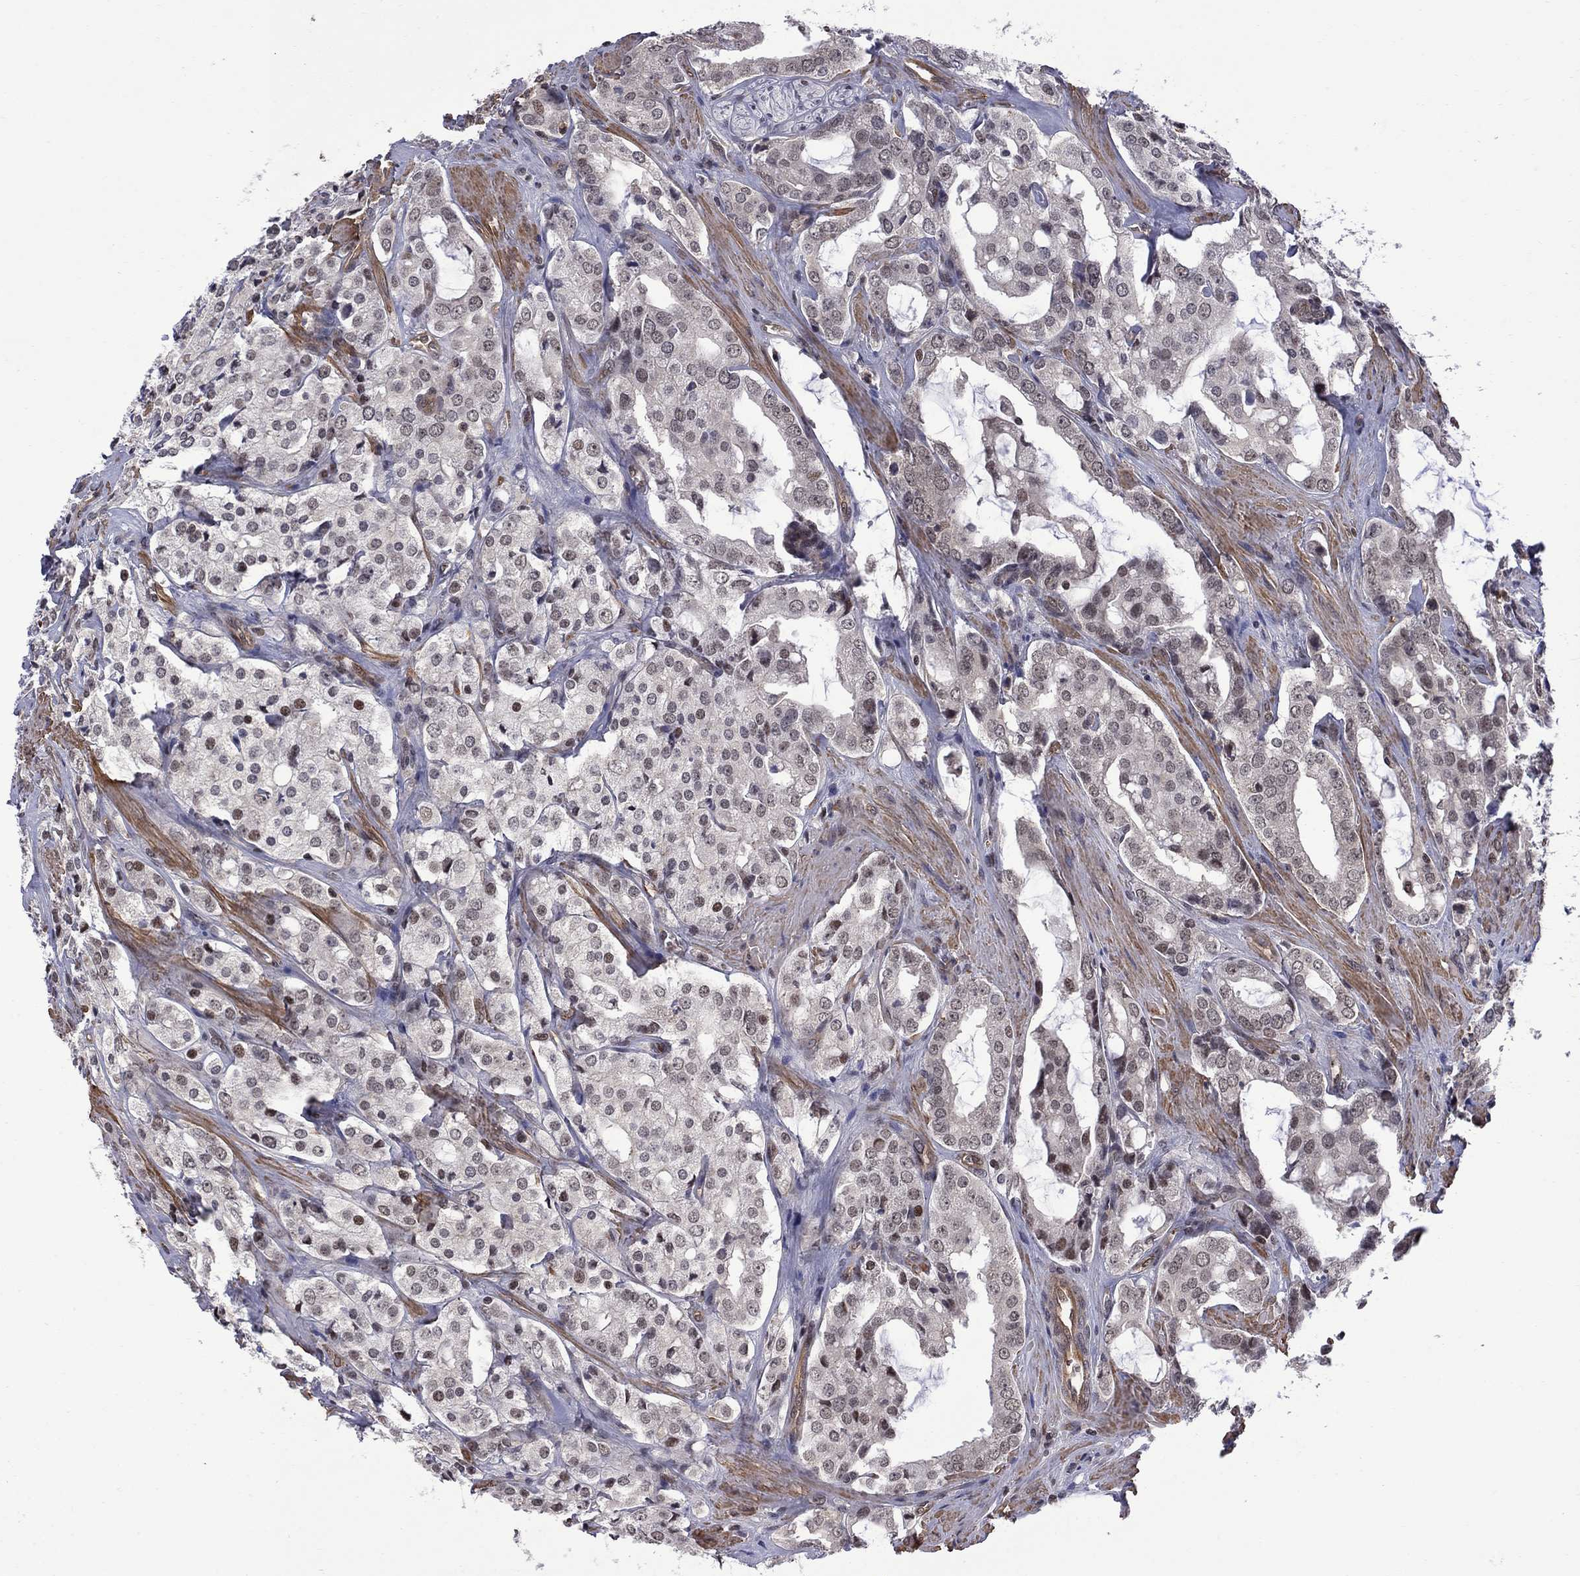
{"staining": {"intensity": "moderate", "quantity": "<25%", "location": "nuclear"}, "tissue": "prostate cancer", "cell_type": "Tumor cells", "image_type": "cancer", "snomed": [{"axis": "morphology", "description": "Adenocarcinoma, NOS"}, {"axis": "topography", "description": "Prostate"}], "caption": "Protein staining demonstrates moderate nuclear staining in approximately <25% of tumor cells in prostate adenocarcinoma.", "gene": "BRF1", "patient": {"sex": "male", "age": 66}}